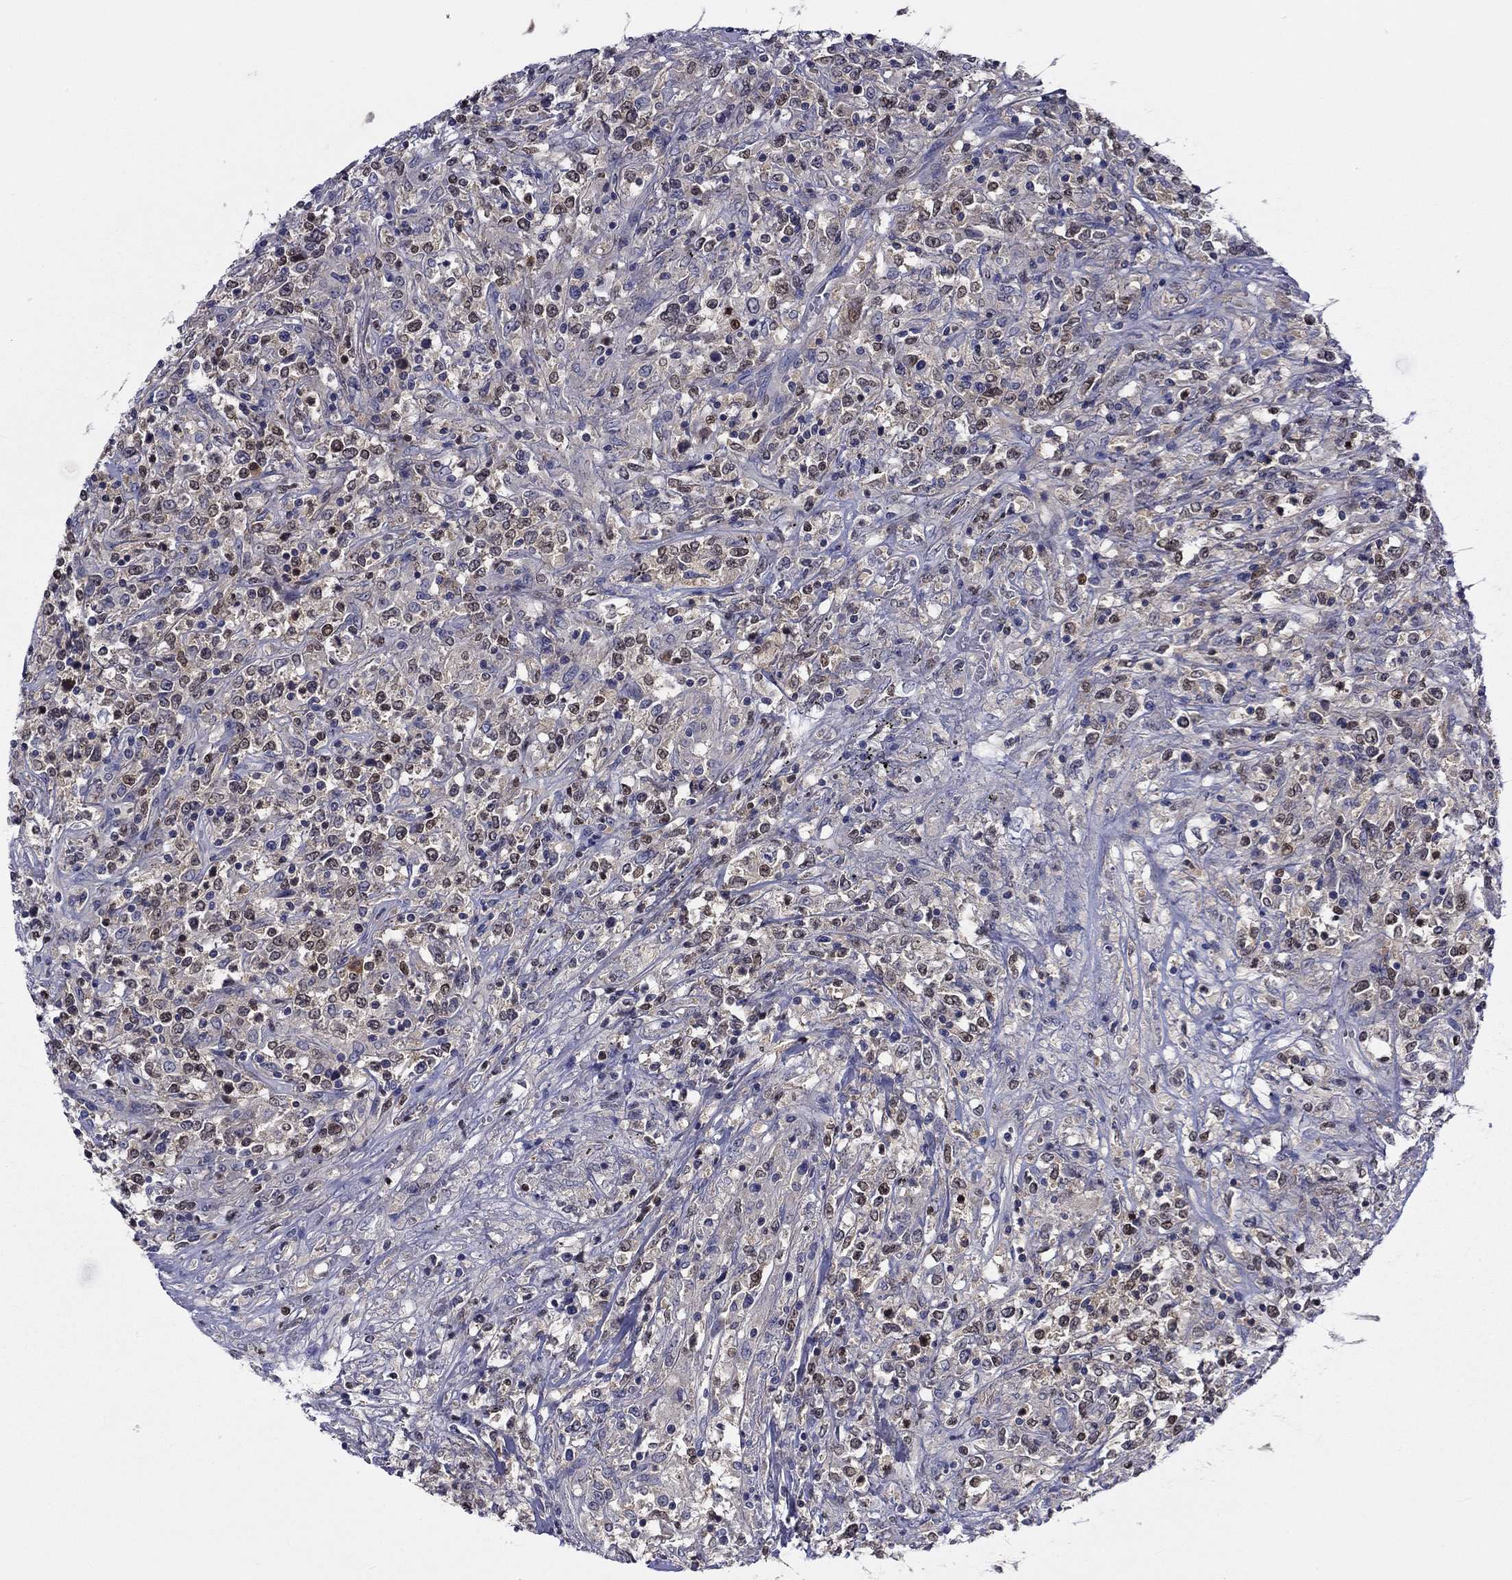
{"staining": {"intensity": "weak", "quantity": "25%-75%", "location": "nuclear"}, "tissue": "lymphoma", "cell_type": "Tumor cells", "image_type": "cancer", "snomed": [{"axis": "morphology", "description": "Malignant lymphoma, non-Hodgkin's type, High grade"}, {"axis": "topography", "description": "Lung"}], "caption": "Weak nuclear positivity is appreciated in approximately 25%-75% of tumor cells in high-grade malignant lymphoma, non-Hodgkin's type.", "gene": "POU2F2", "patient": {"sex": "male", "age": 79}}